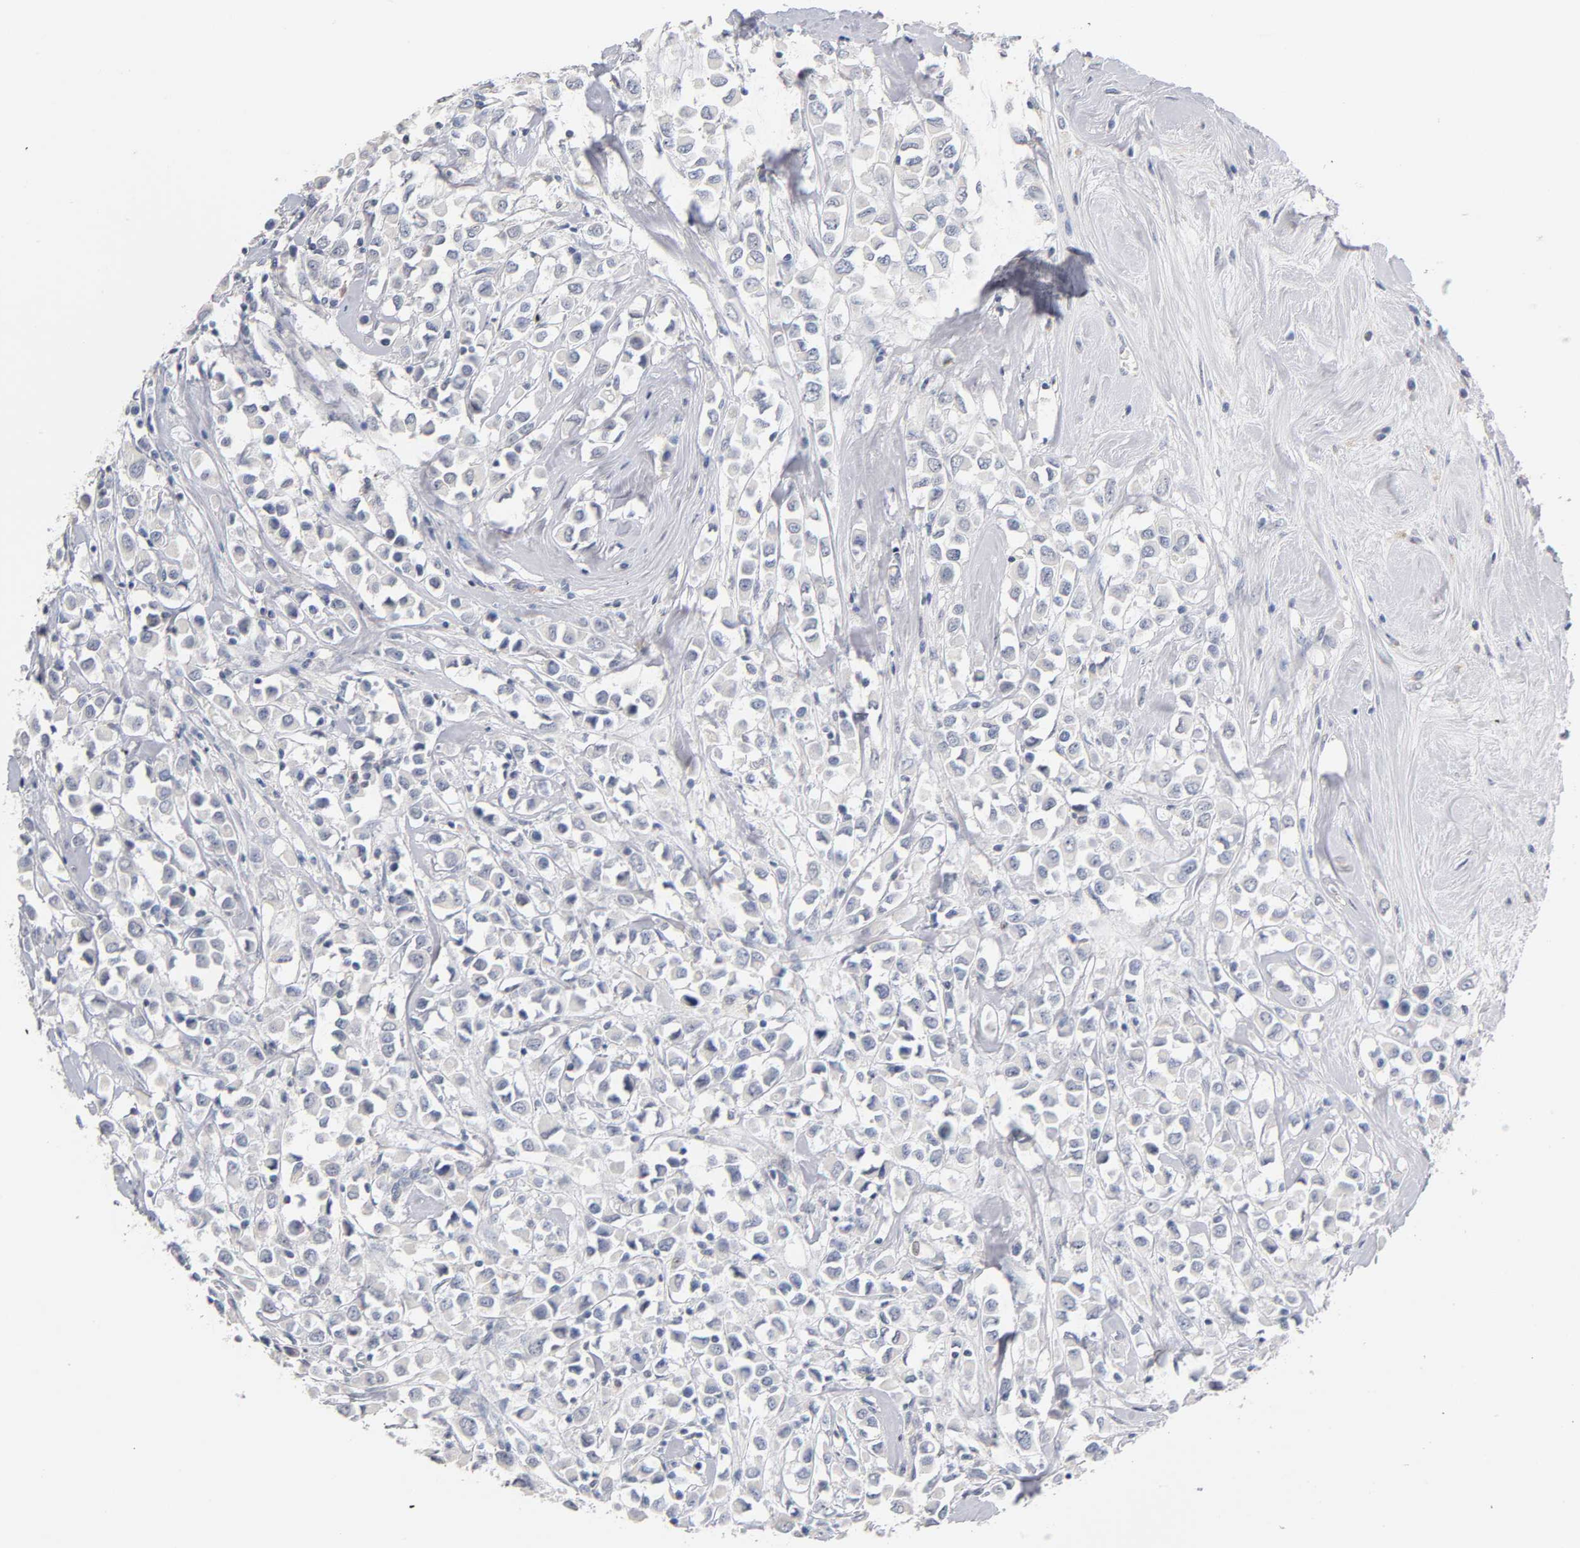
{"staining": {"intensity": "negative", "quantity": "none", "location": "none"}, "tissue": "breast cancer", "cell_type": "Tumor cells", "image_type": "cancer", "snomed": [{"axis": "morphology", "description": "Duct carcinoma"}, {"axis": "topography", "description": "Breast"}], "caption": "Protein analysis of breast cancer displays no significant staining in tumor cells. Nuclei are stained in blue.", "gene": "NFATC1", "patient": {"sex": "female", "age": 61}}